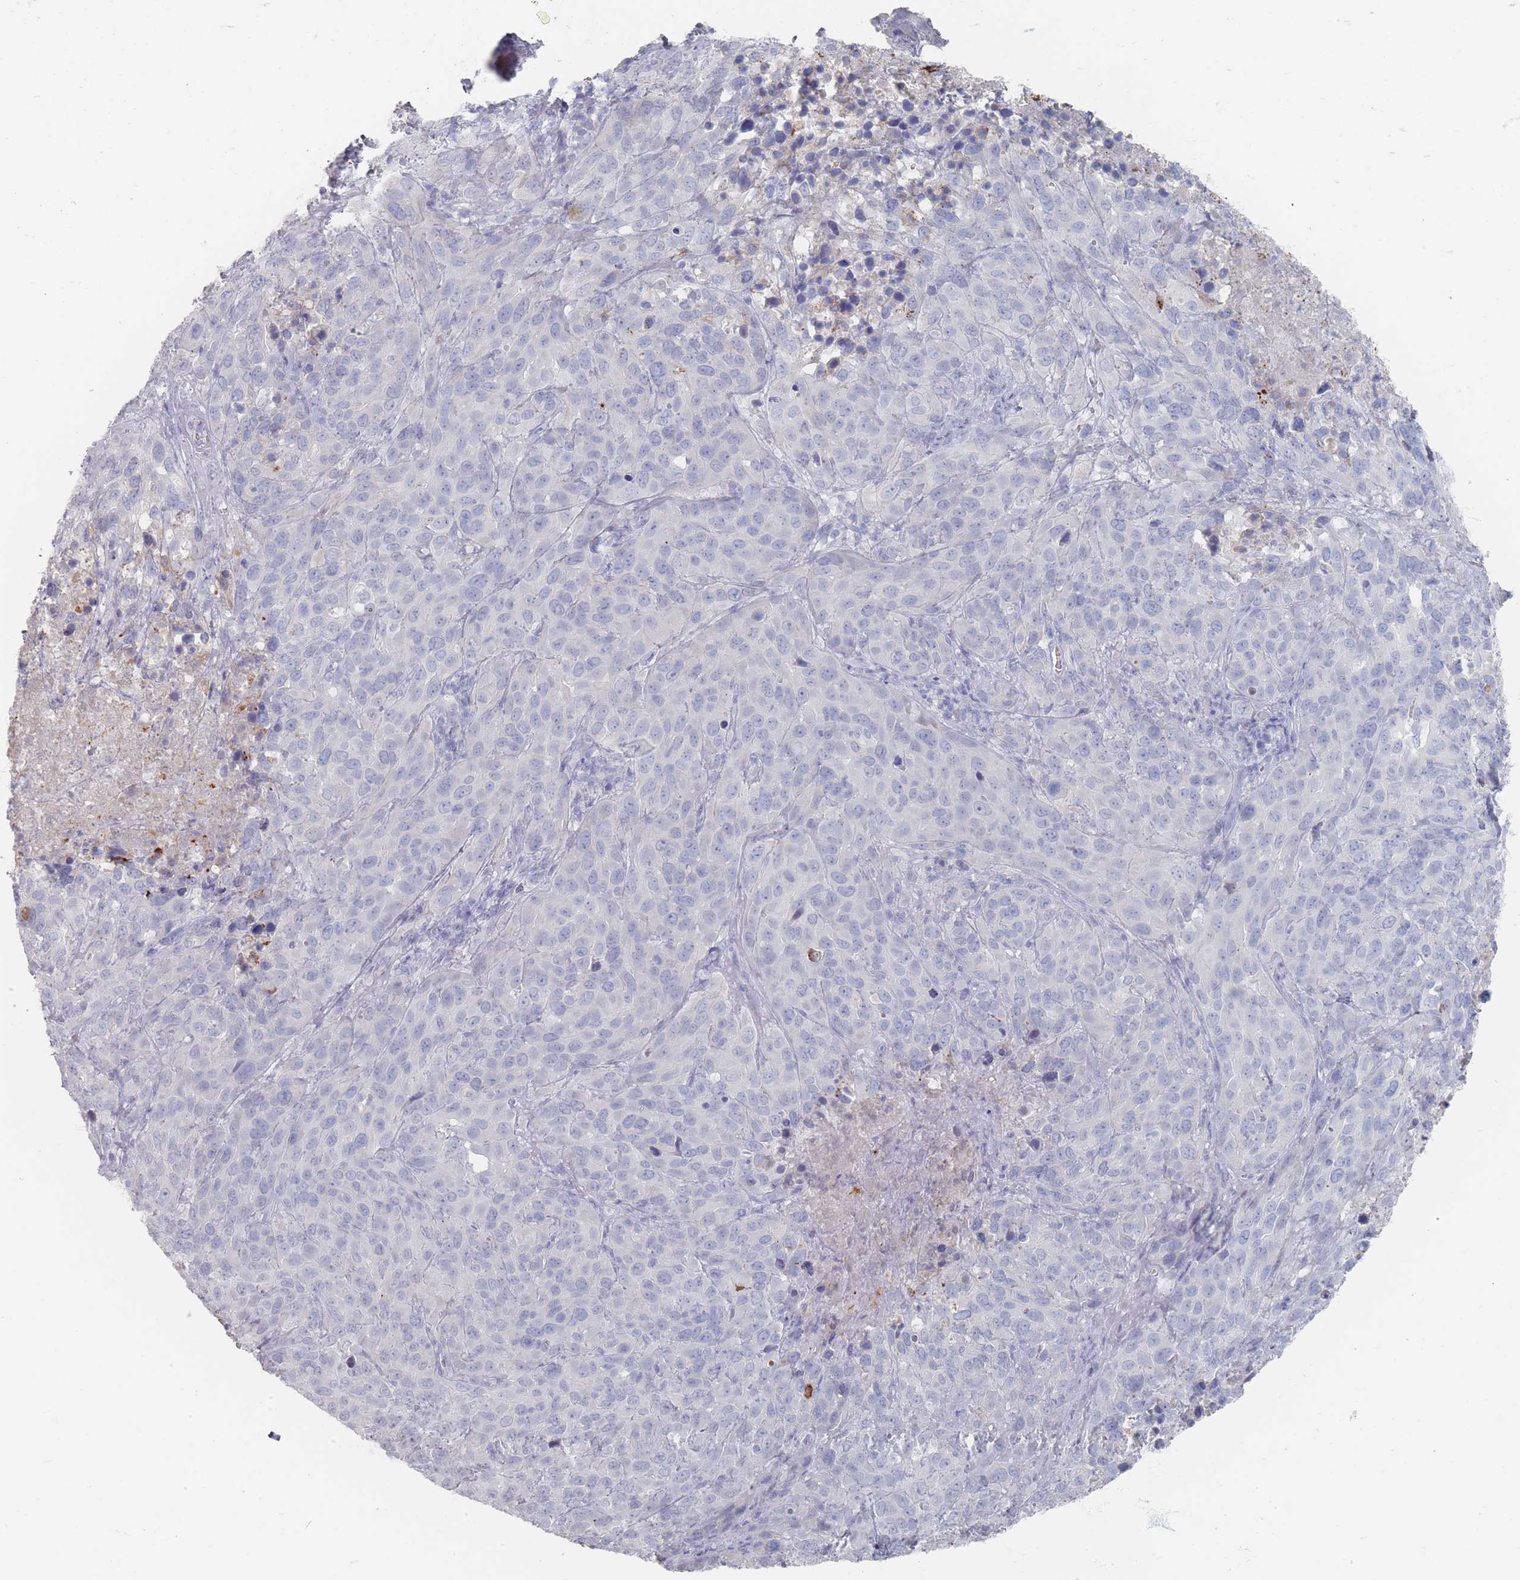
{"staining": {"intensity": "negative", "quantity": "none", "location": "none"}, "tissue": "cervical cancer", "cell_type": "Tumor cells", "image_type": "cancer", "snomed": [{"axis": "morphology", "description": "Squamous cell carcinoma, NOS"}, {"axis": "topography", "description": "Cervix"}], "caption": "Micrograph shows no significant protein positivity in tumor cells of cervical cancer (squamous cell carcinoma).", "gene": "HELZ2", "patient": {"sex": "female", "age": 51}}